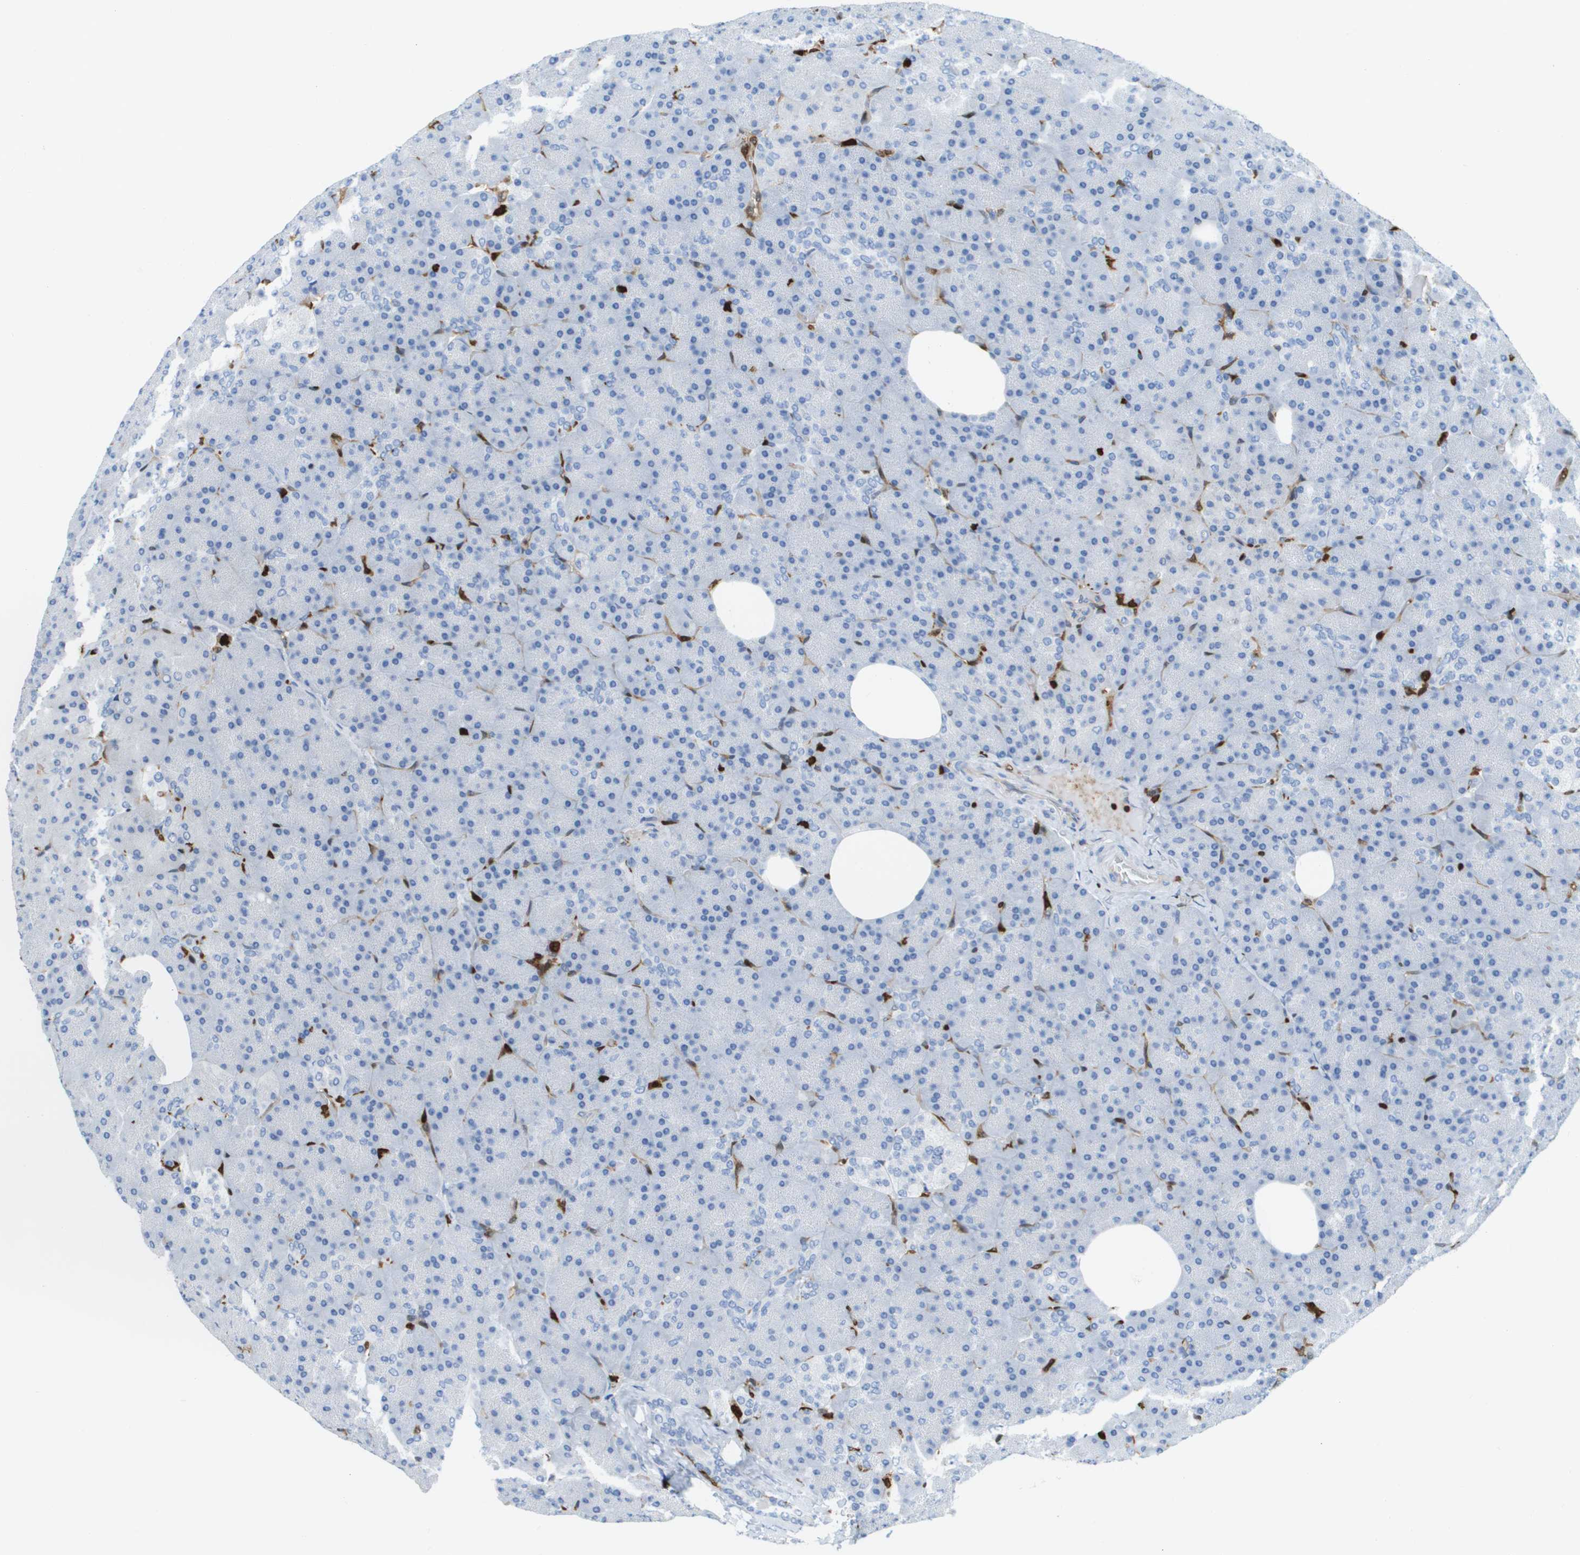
{"staining": {"intensity": "negative", "quantity": "none", "location": "none"}, "tissue": "pancreas", "cell_type": "Exocrine glandular cells", "image_type": "normal", "snomed": [{"axis": "morphology", "description": "Normal tissue, NOS"}, {"axis": "topography", "description": "Pancreas"}], "caption": "The image shows no staining of exocrine glandular cells in normal pancreas. Brightfield microscopy of immunohistochemistry stained with DAB (3,3'-diaminobenzidine) (brown) and hematoxylin (blue), captured at high magnification.", "gene": "DOCK5", "patient": {"sex": "female", "age": 35}}